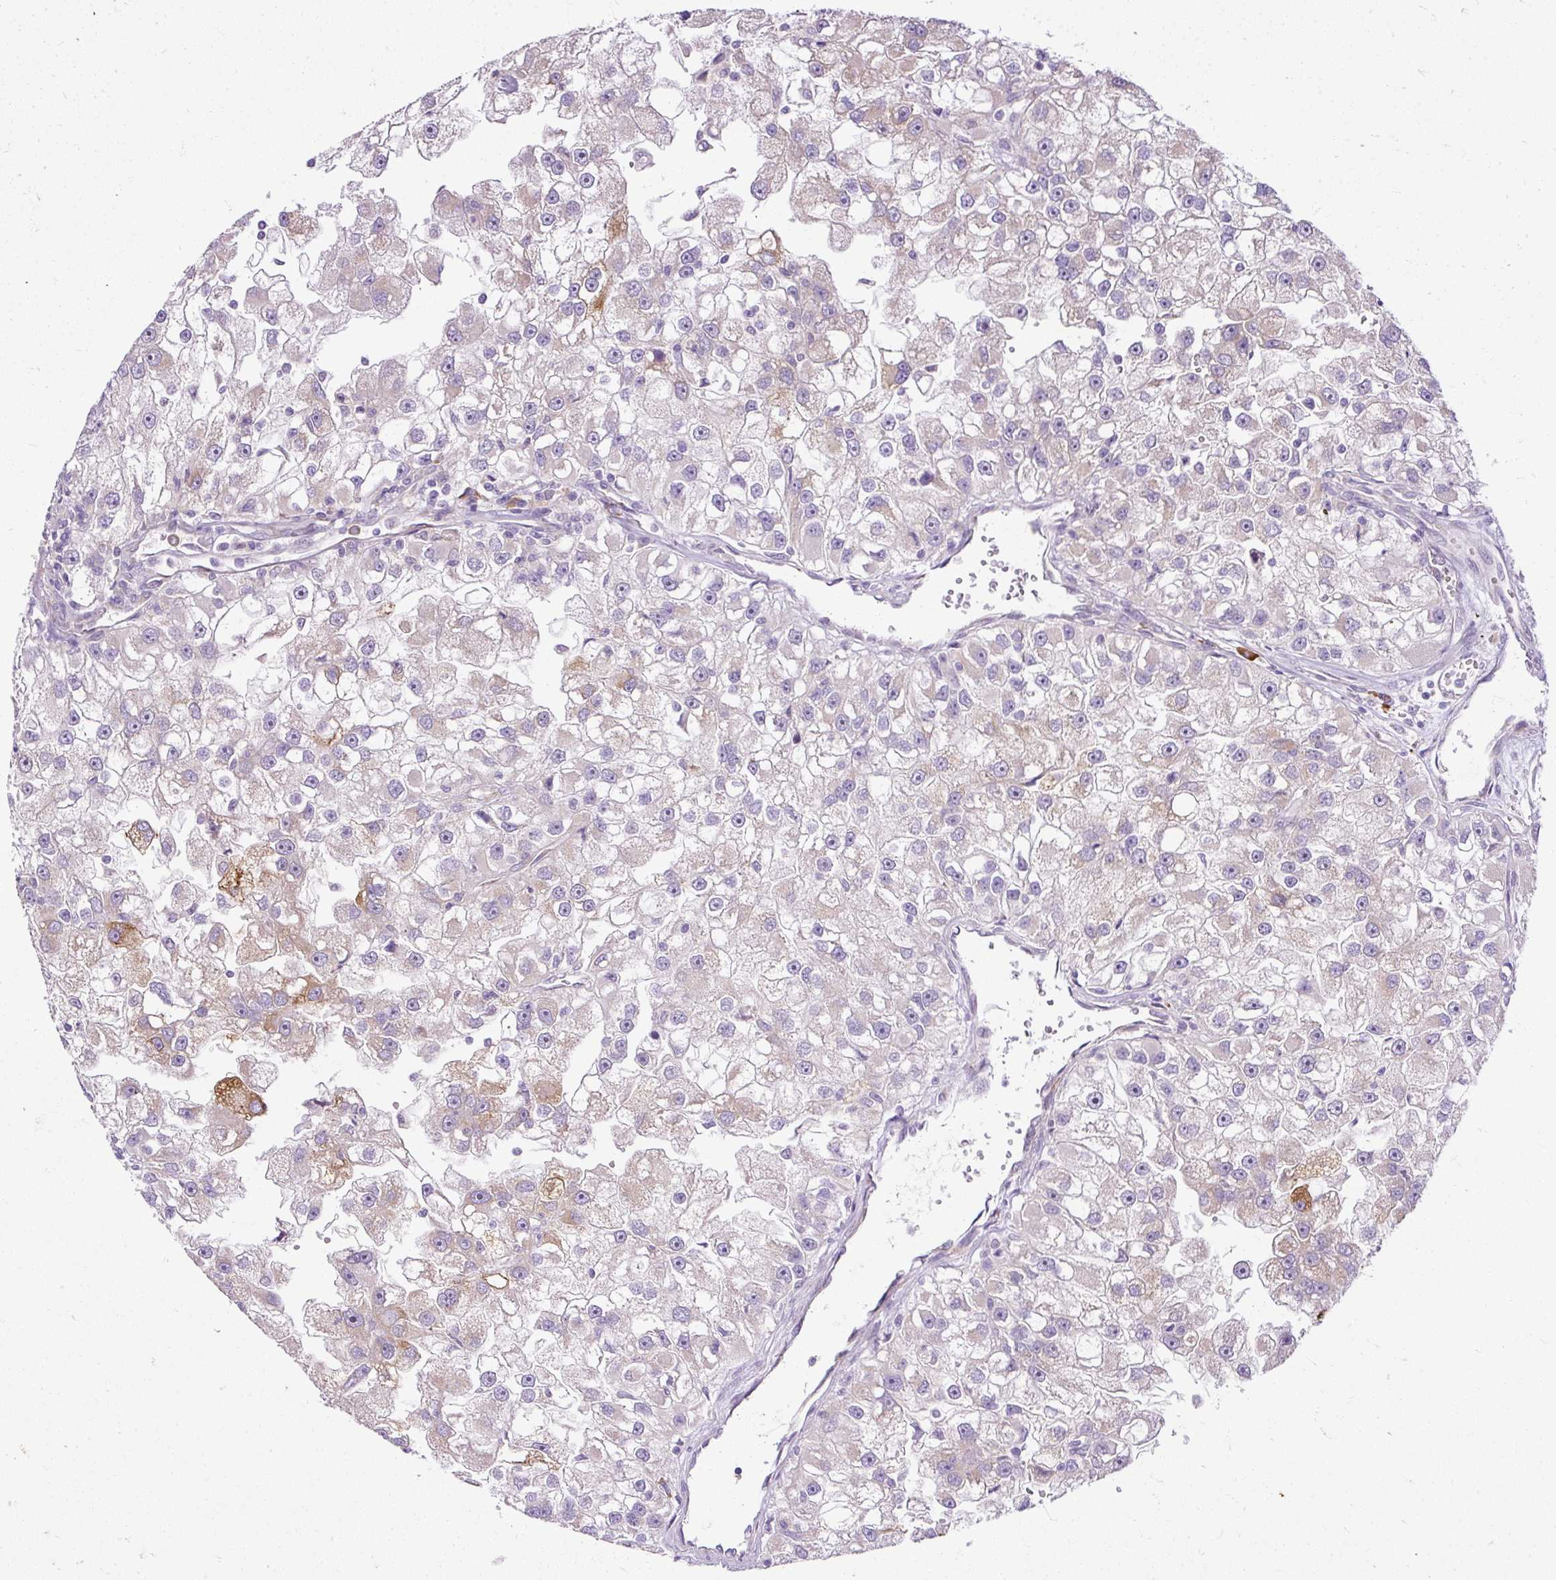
{"staining": {"intensity": "moderate", "quantity": "<25%", "location": "cytoplasmic/membranous"}, "tissue": "renal cancer", "cell_type": "Tumor cells", "image_type": "cancer", "snomed": [{"axis": "morphology", "description": "Adenocarcinoma, NOS"}, {"axis": "topography", "description": "Kidney"}], "caption": "Protein staining displays moderate cytoplasmic/membranous expression in about <25% of tumor cells in renal adenocarcinoma.", "gene": "FMC1", "patient": {"sex": "male", "age": 63}}